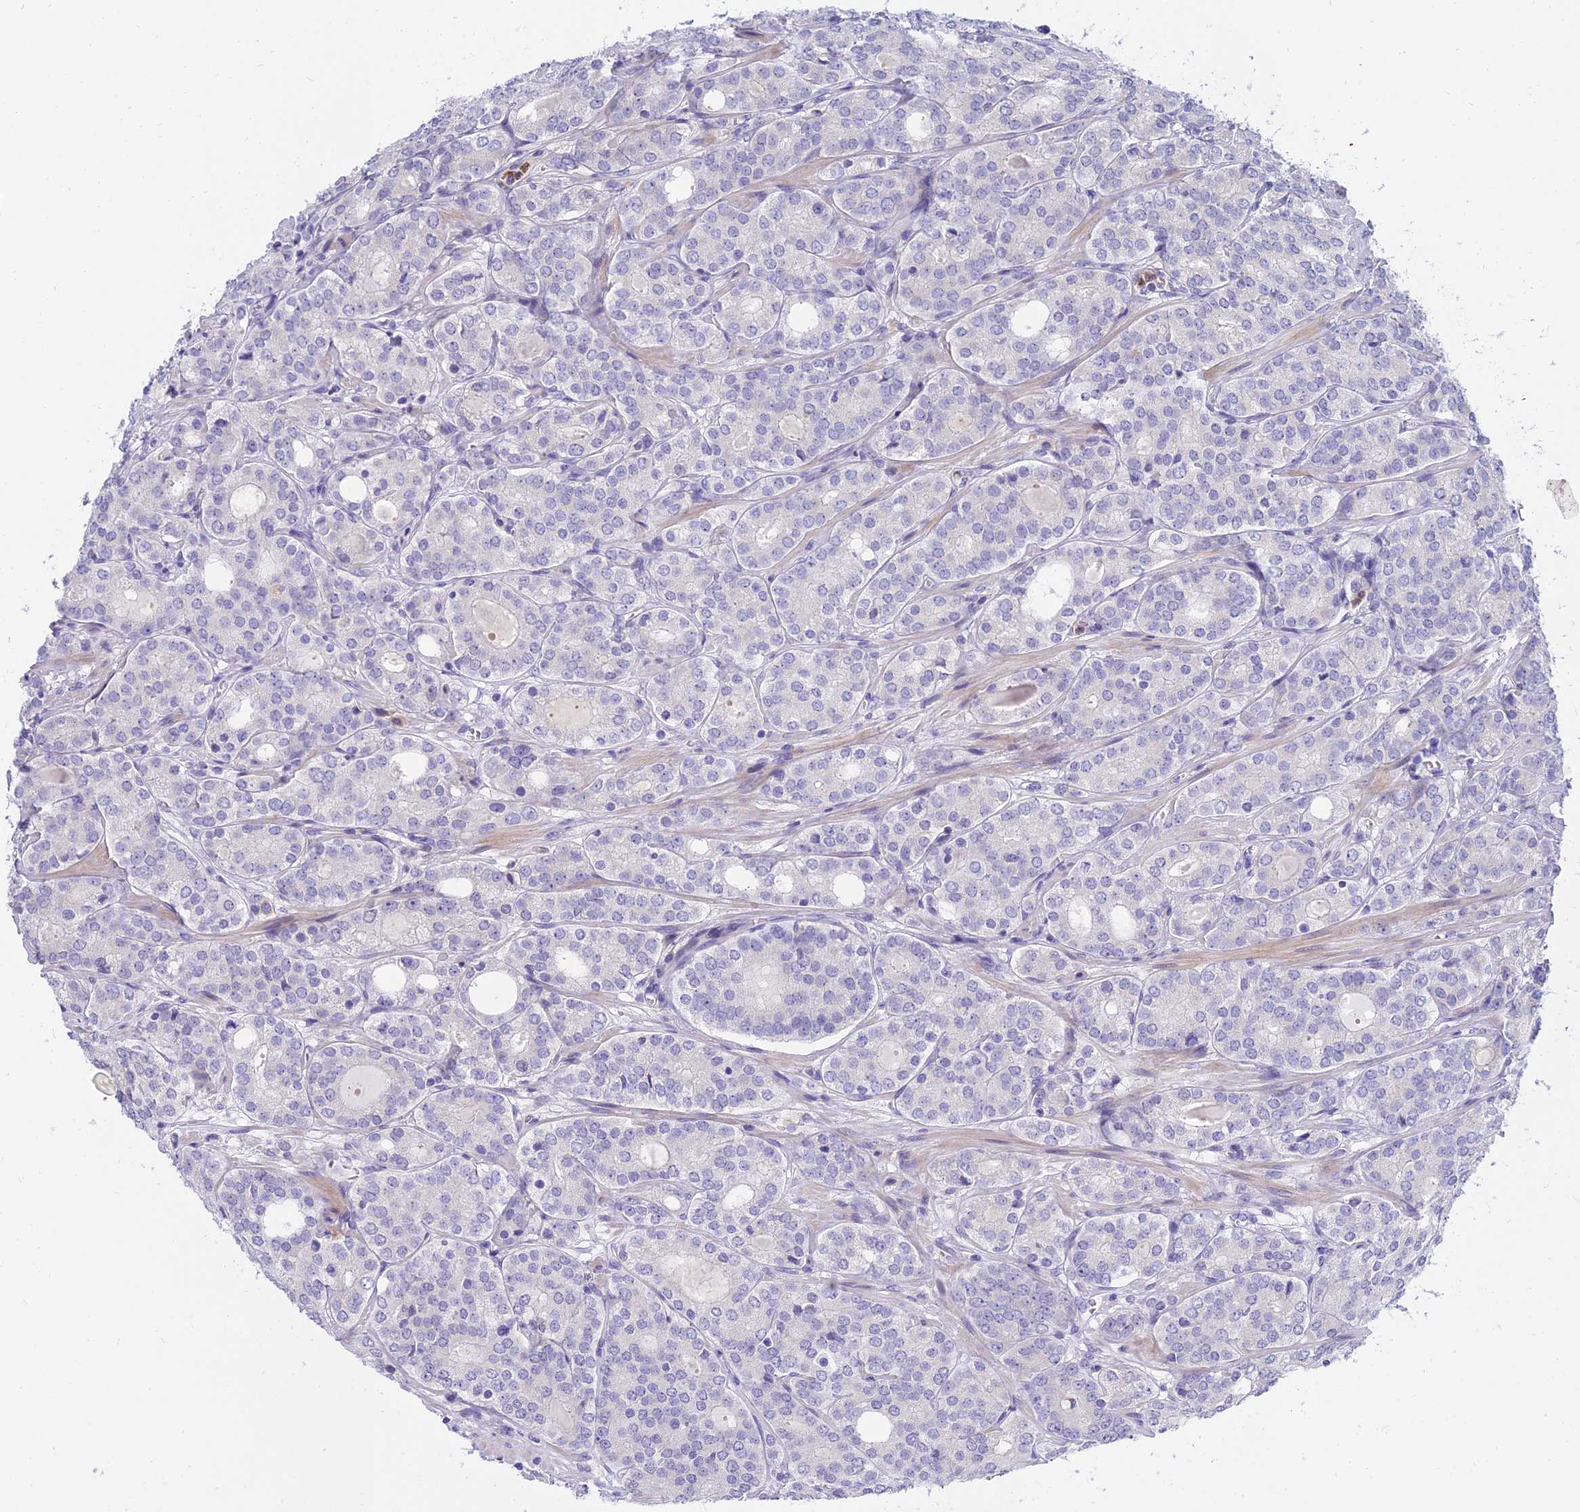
{"staining": {"intensity": "negative", "quantity": "none", "location": "none"}, "tissue": "prostate cancer", "cell_type": "Tumor cells", "image_type": "cancer", "snomed": [{"axis": "morphology", "description": "Adenocarcinoma, High grade"}, {"axis": "topography", "description": "Prostate"}], "caption": "IHC of prostate cancer shows no staining in tumor cells.", "gene": "VWC2L", "patient": {"sex": "male", "age": 64}}